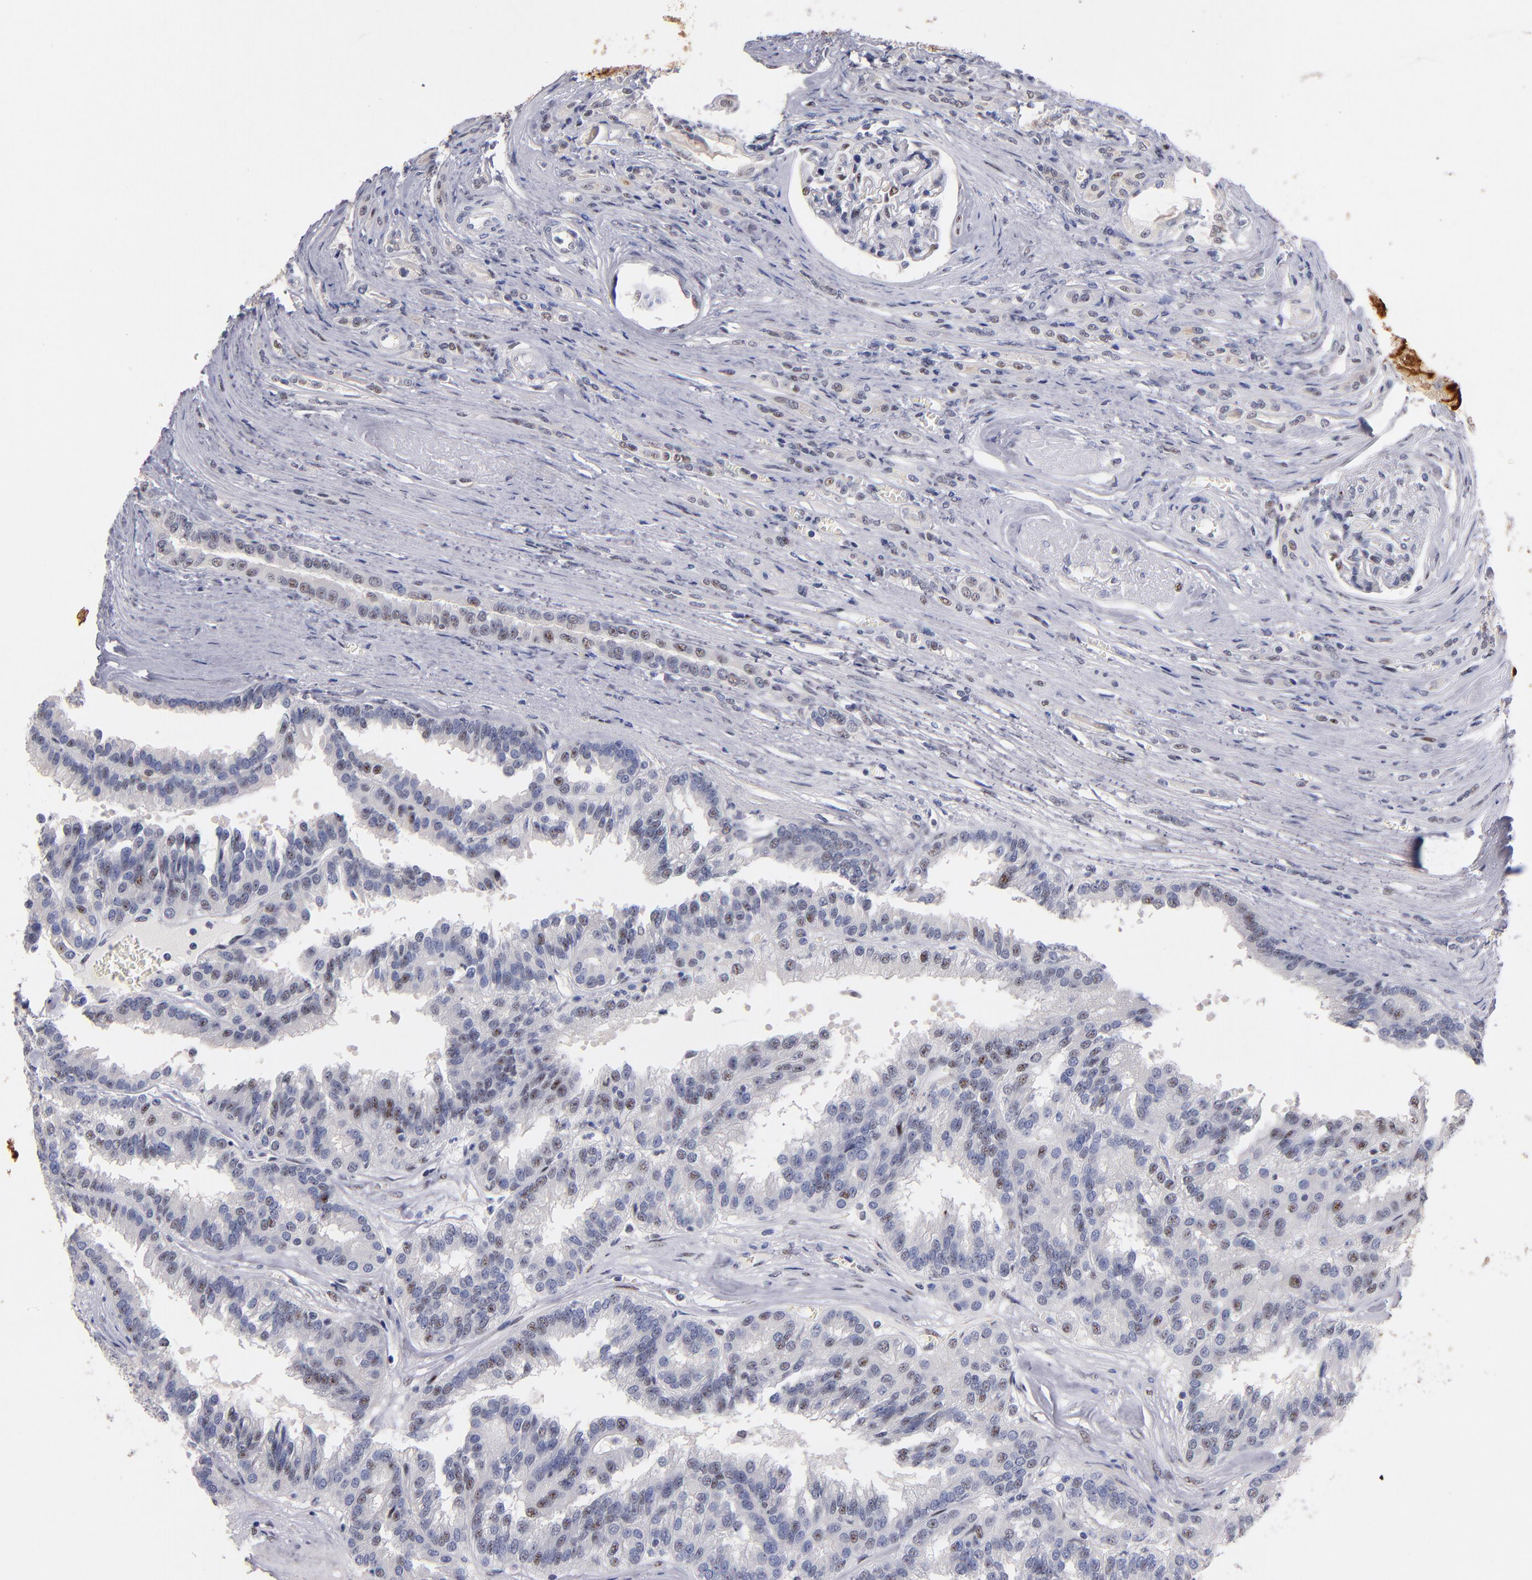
{"staining": {"intensity": "weak", "quantity": "<25%", "location": "nuclear"}, "tissue": "renal cancer", "cell_type": "Tumor cells", "image_type": "cancer", "snomed": [{"axis": "morphology", "description": "Adenocarcinoma, NOS"}, {"axis": "topography", "description": "Kidney"}], "caption": "DAB (3,3'-diaminobenzidine) immunohistochemical staining of renal cancer reveals no significant staining in tumor cells. (Brightfield microscopy of DAB IHC at high magnification).", "gene": "RAF1", "patient": {"sex": "male", "age": 46}}